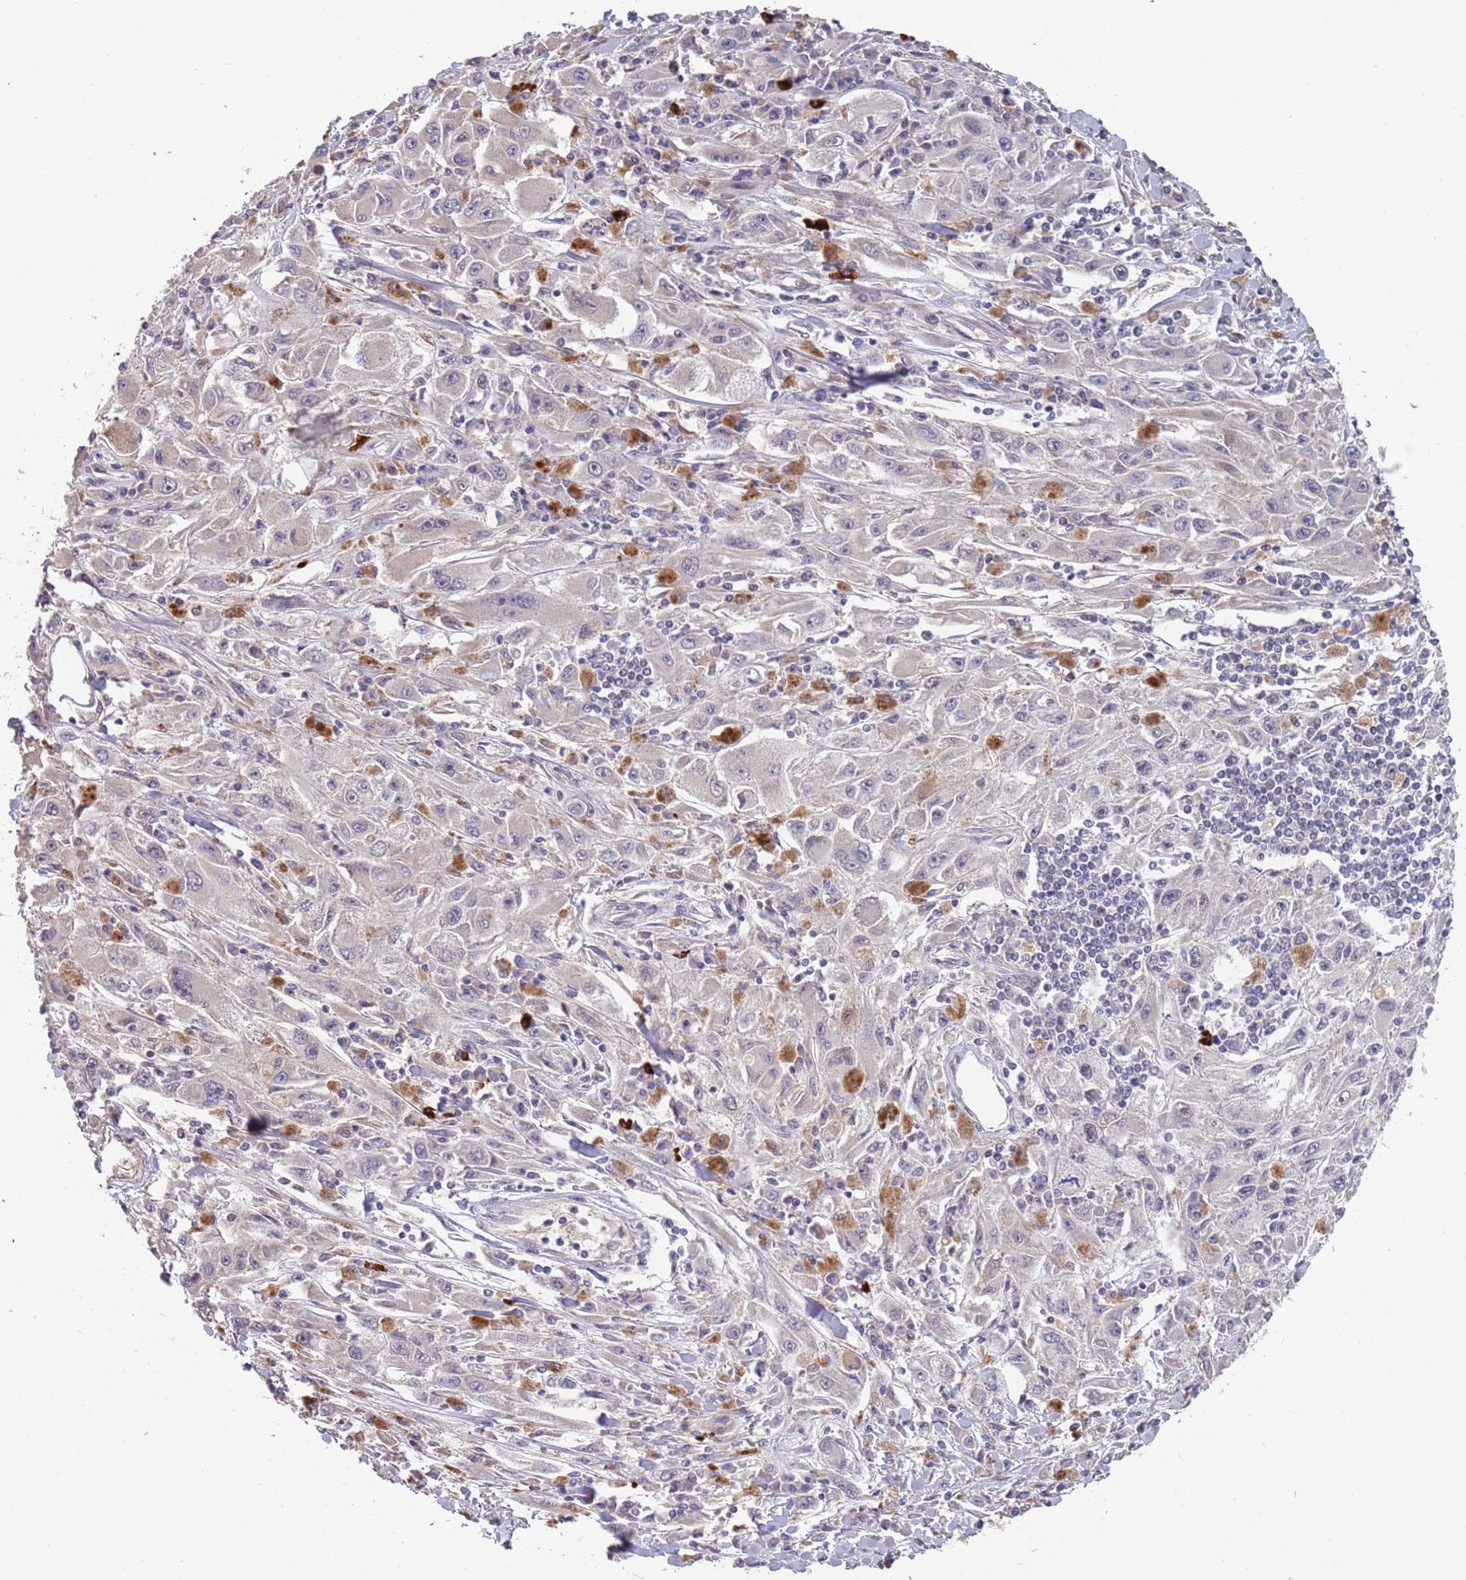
{"staining": {"intensity": "negative", "quantity": "none", "location": "none"}, "tissue": "melanoma", "cell_type": "Tumor cells", "image_type": "cancer", "snomed": [{"axis": "morphology", "description": "Malignant melanoma, Metastatic site"}, {"axis": "topography", "description": "Skin"}], "caption": "High power microscopy histopathology image of an IHC histopathology image of malignant melanoma (metastatic site), revealing no significant staining in tumor cells. (Immunohistochemistry, brightfield microscopy, high magnification).", "gene": "TMEM64", "patient": {"sex": "male", "age": 53}}